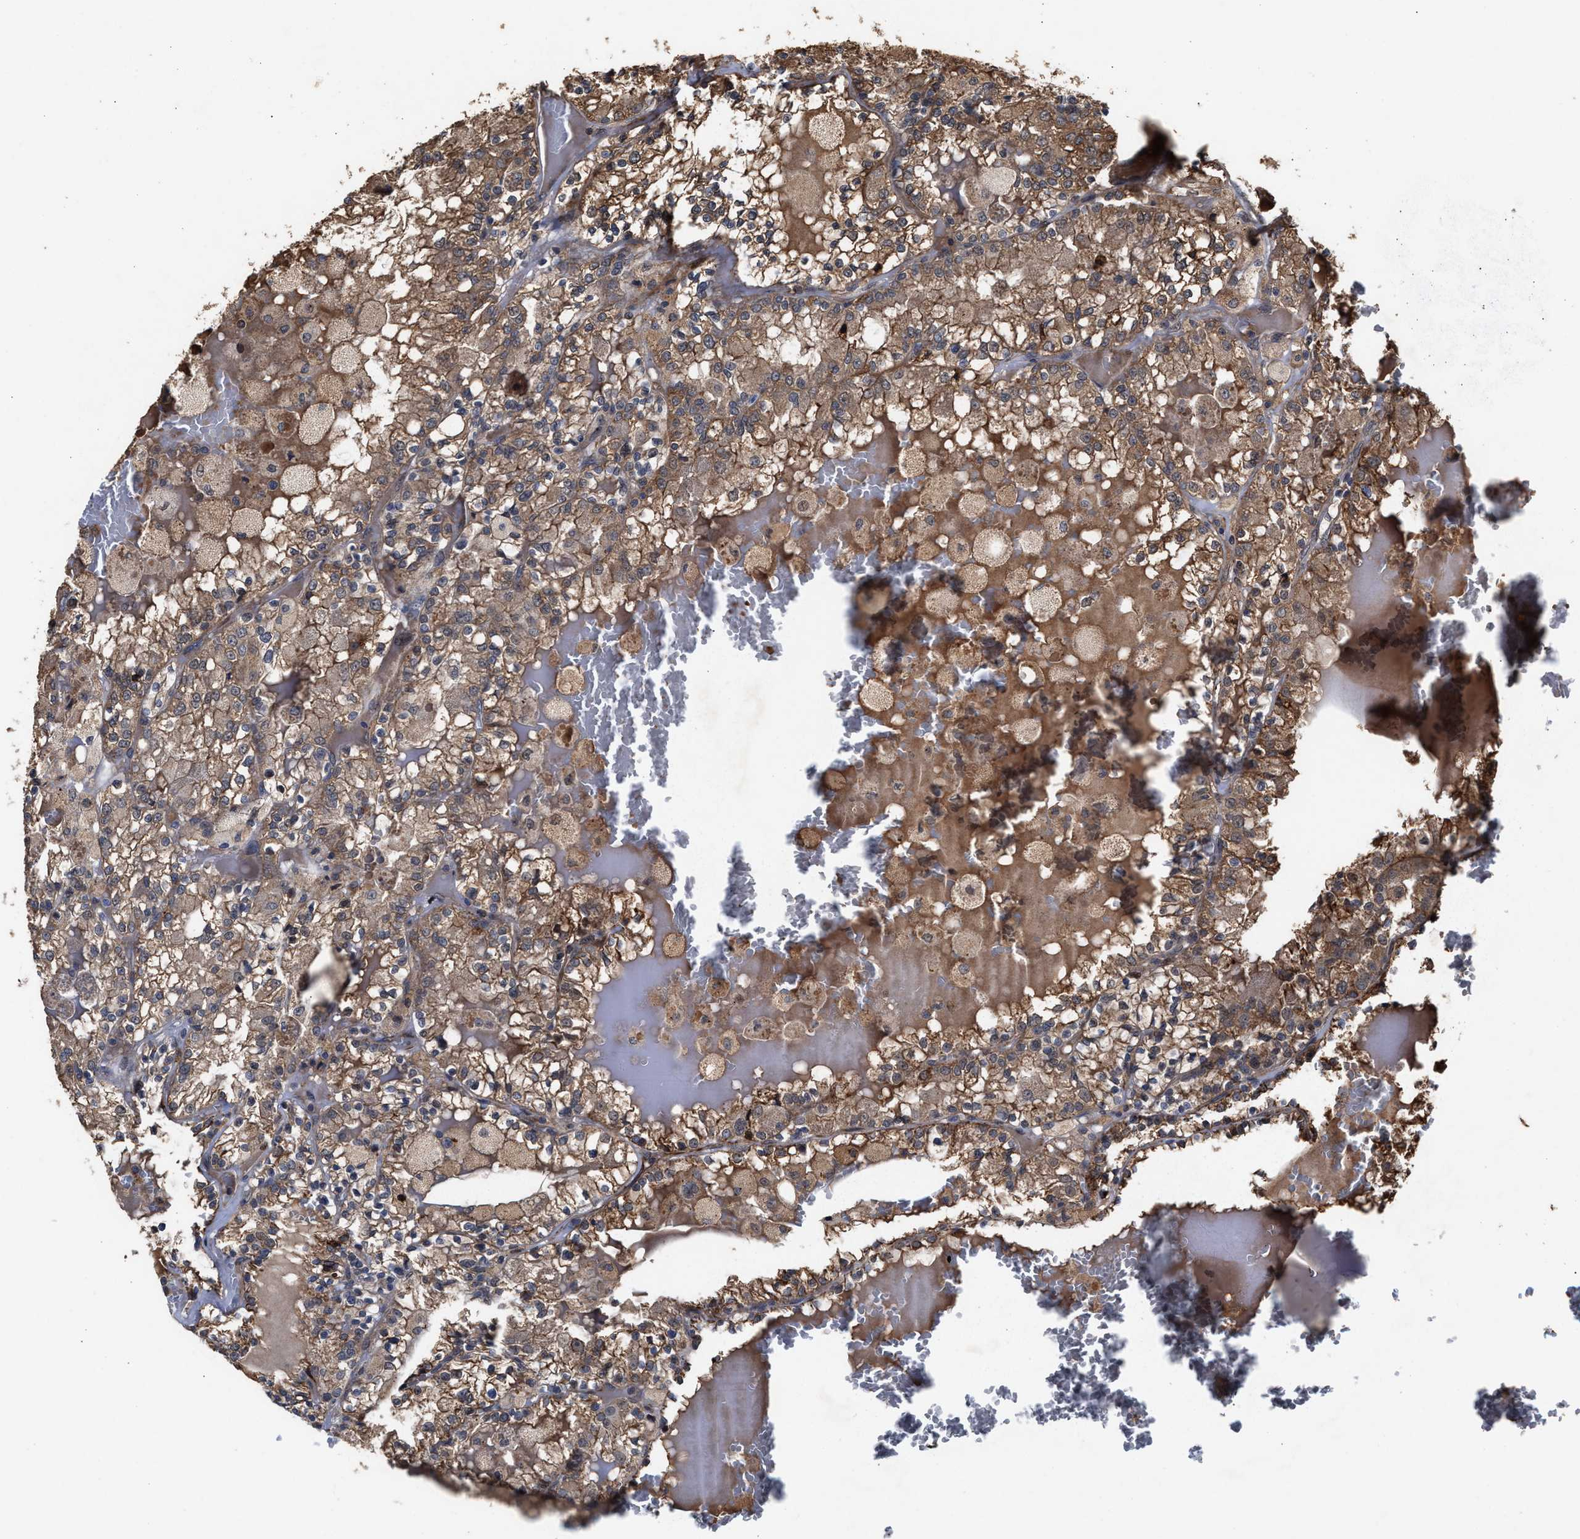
{"staining": {"intensity": "moderate", "quantity": ">75%", "location": "cytoplasmic/membranous"}, "tissue": "renal cancer", "cell_type": "Tumor cells", "image_type": "cancer", "snomed": [{"axis": "morphology", "description": "Adenocarcinoma, NOS"}, {"axis": "topography", "description": "Kidney"}], "caption": "Immunohistochemical staining of adenocarcinoma (renal) reveals medium levels of moderate cytoplasmic/membranous positivity in approximately >75% of tumor cells. Using DAB (brown) and hematoxylin (blue) stains, captured at high magnification using brightfield microscopy.", "gene": "ZNHIT6", "patient": {"sex": "female", "age": 56}}